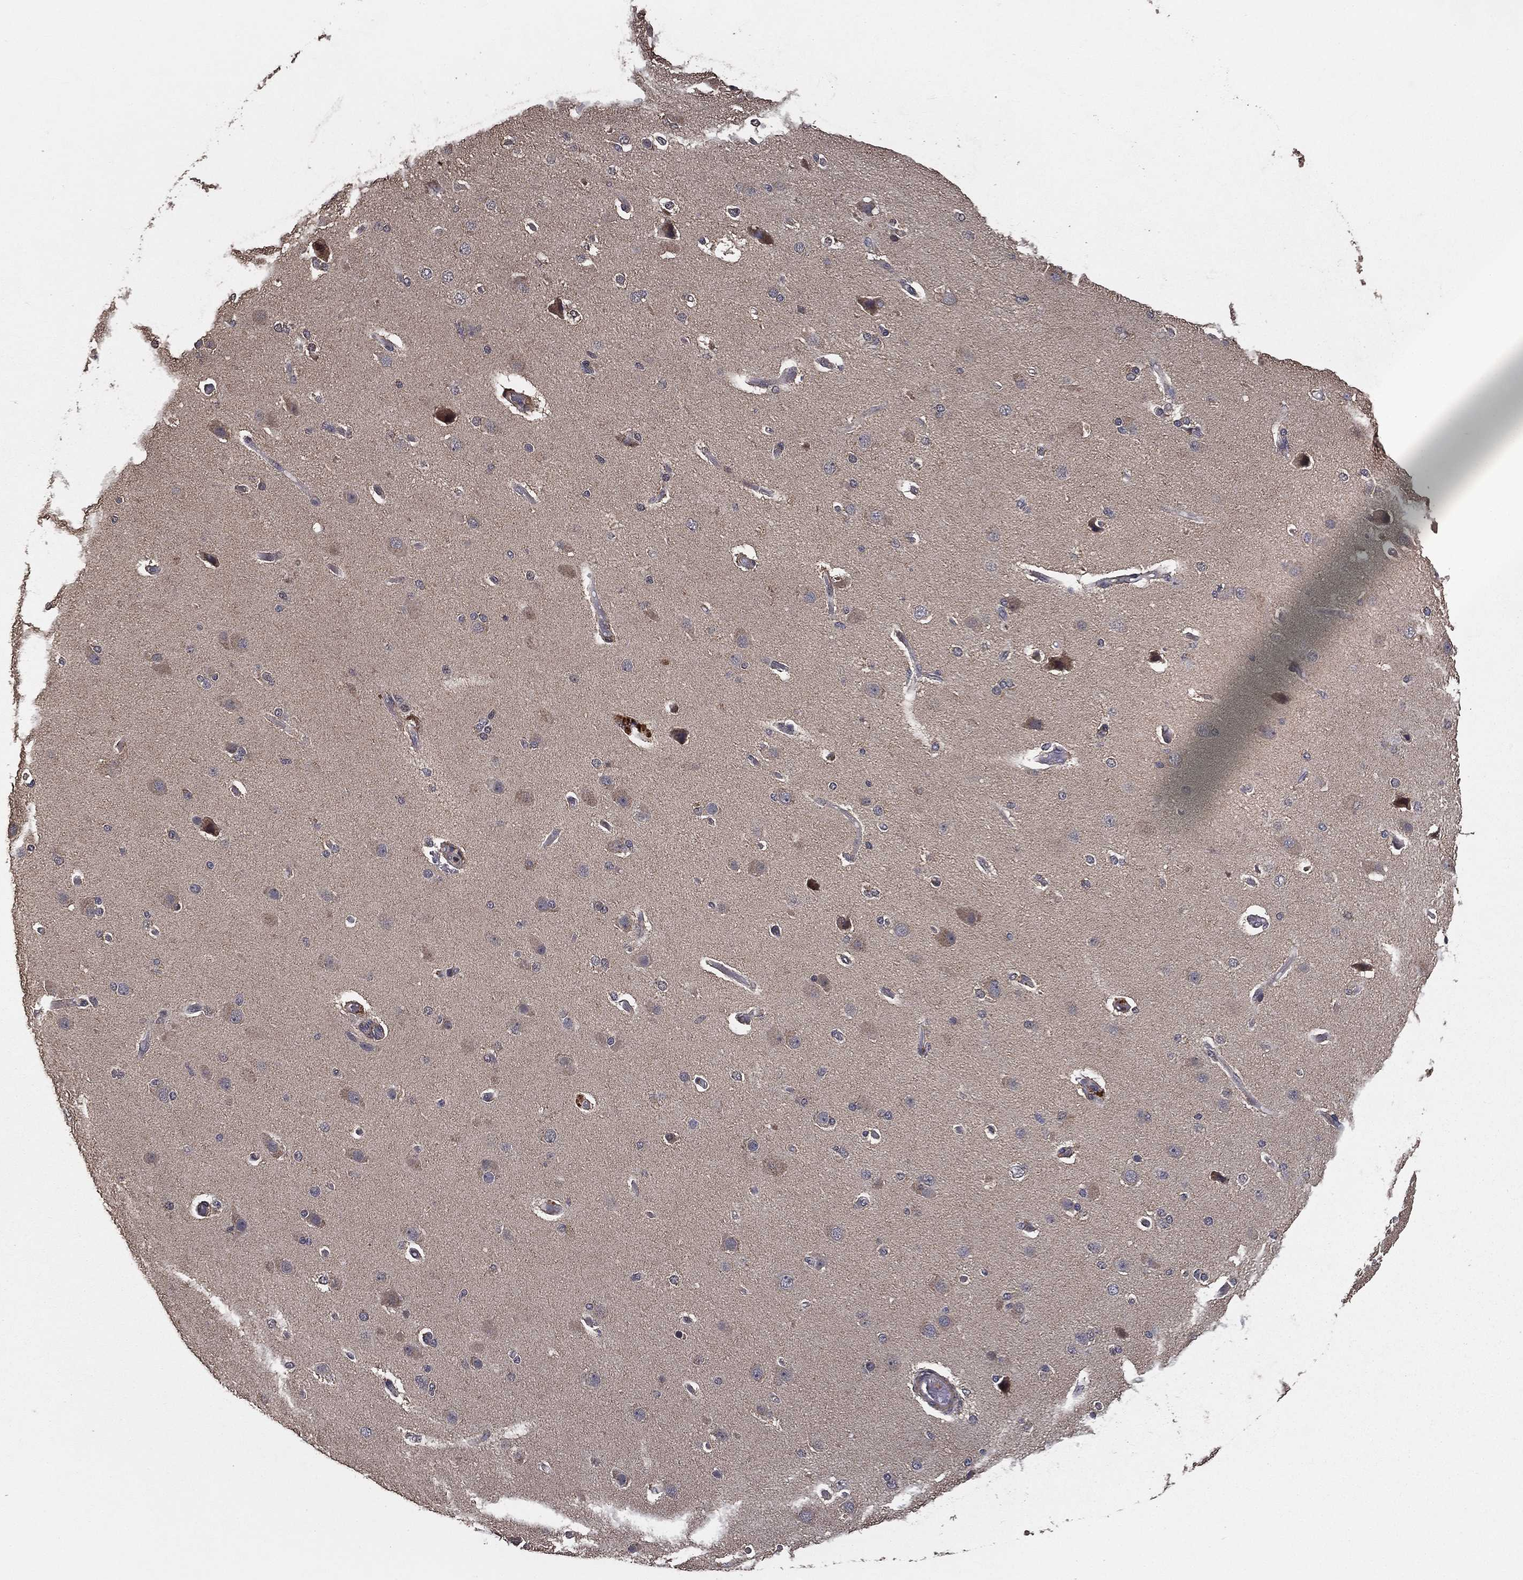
{"staining": {"intensity": "negative", "quantity": "none", "location": "none"}, "tissue": "cerebral cortex", "cell_type": "Endothelial cells", "image_type": "normal", "snomed": [{"axis": "morphology", "description": "Normal tissue, NOS"}, {"axis": "morphology", "description": "Glioma, malignant, High grade"}, {"axis": "topography", "description": "Cerebral cortex"}], "caption": "DAB immunohistochemical staining of normal cerebral cortex exhibits no significant positivity in endothelial cells. (DAB immunohistochemistry, high magnification).", "gene": "PCNT", "patient": {"sex": "male", "age": 77}}